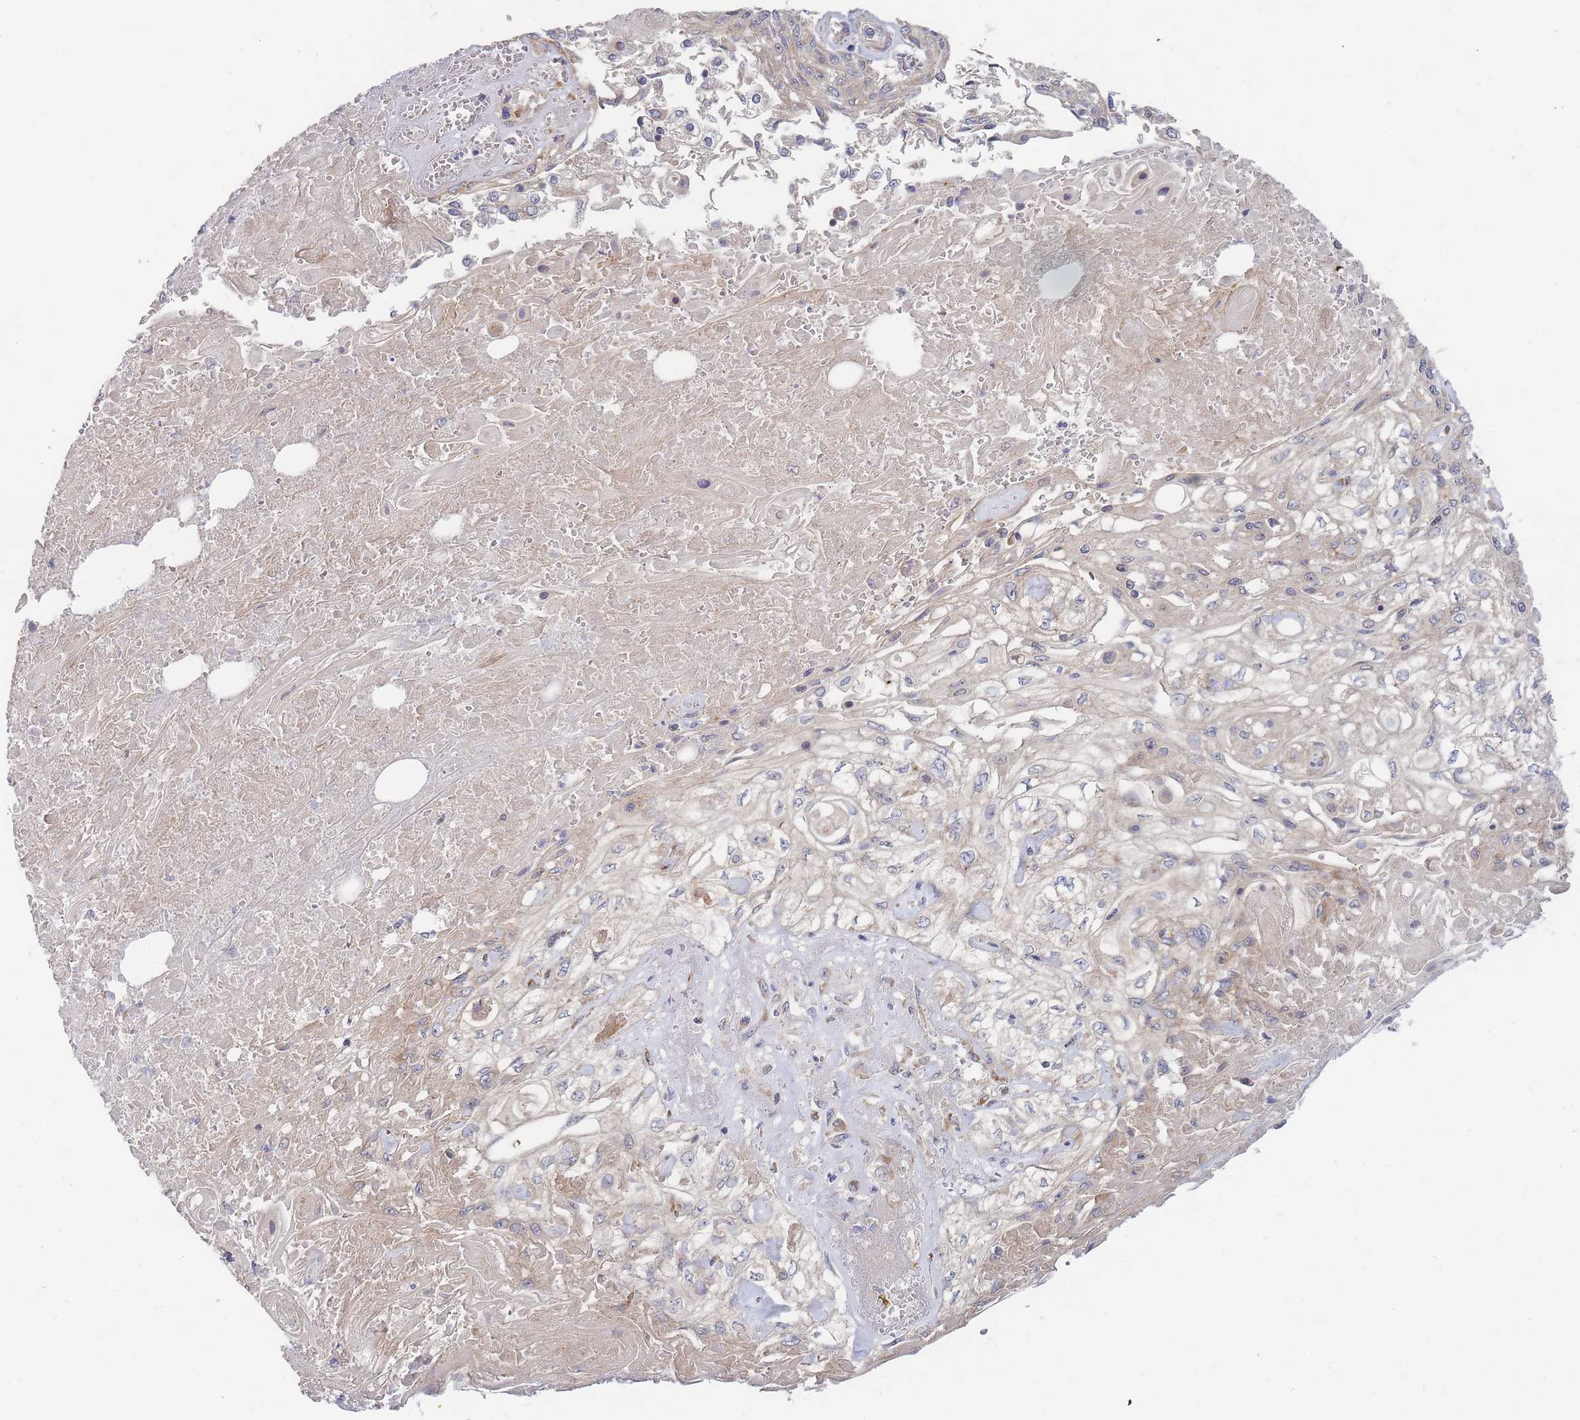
{"staining": {"intensity": "negative", "quantity": "none", "location": "none"}, "tissue": "skin cancer", "cell_type": "Tumor cells", "image_type": "cancer", "snomed": [{"axis": "morphology", "description": "Squamous cell carcinoma, NOS"}, {"axis": "morphology", "description": "Squamous cell carcinoma, metastatic, NOS"}, {"axis": "topography", "description": "Skin"}, {"axis": "topography", "description": "Lymph node"}], "caption": "Skin cancer was stained to show a protein in brown. There is no significant positivity in tumor cells.", "gene": "SLC35F5", "patient": {"sex": "male", "age": 75}}